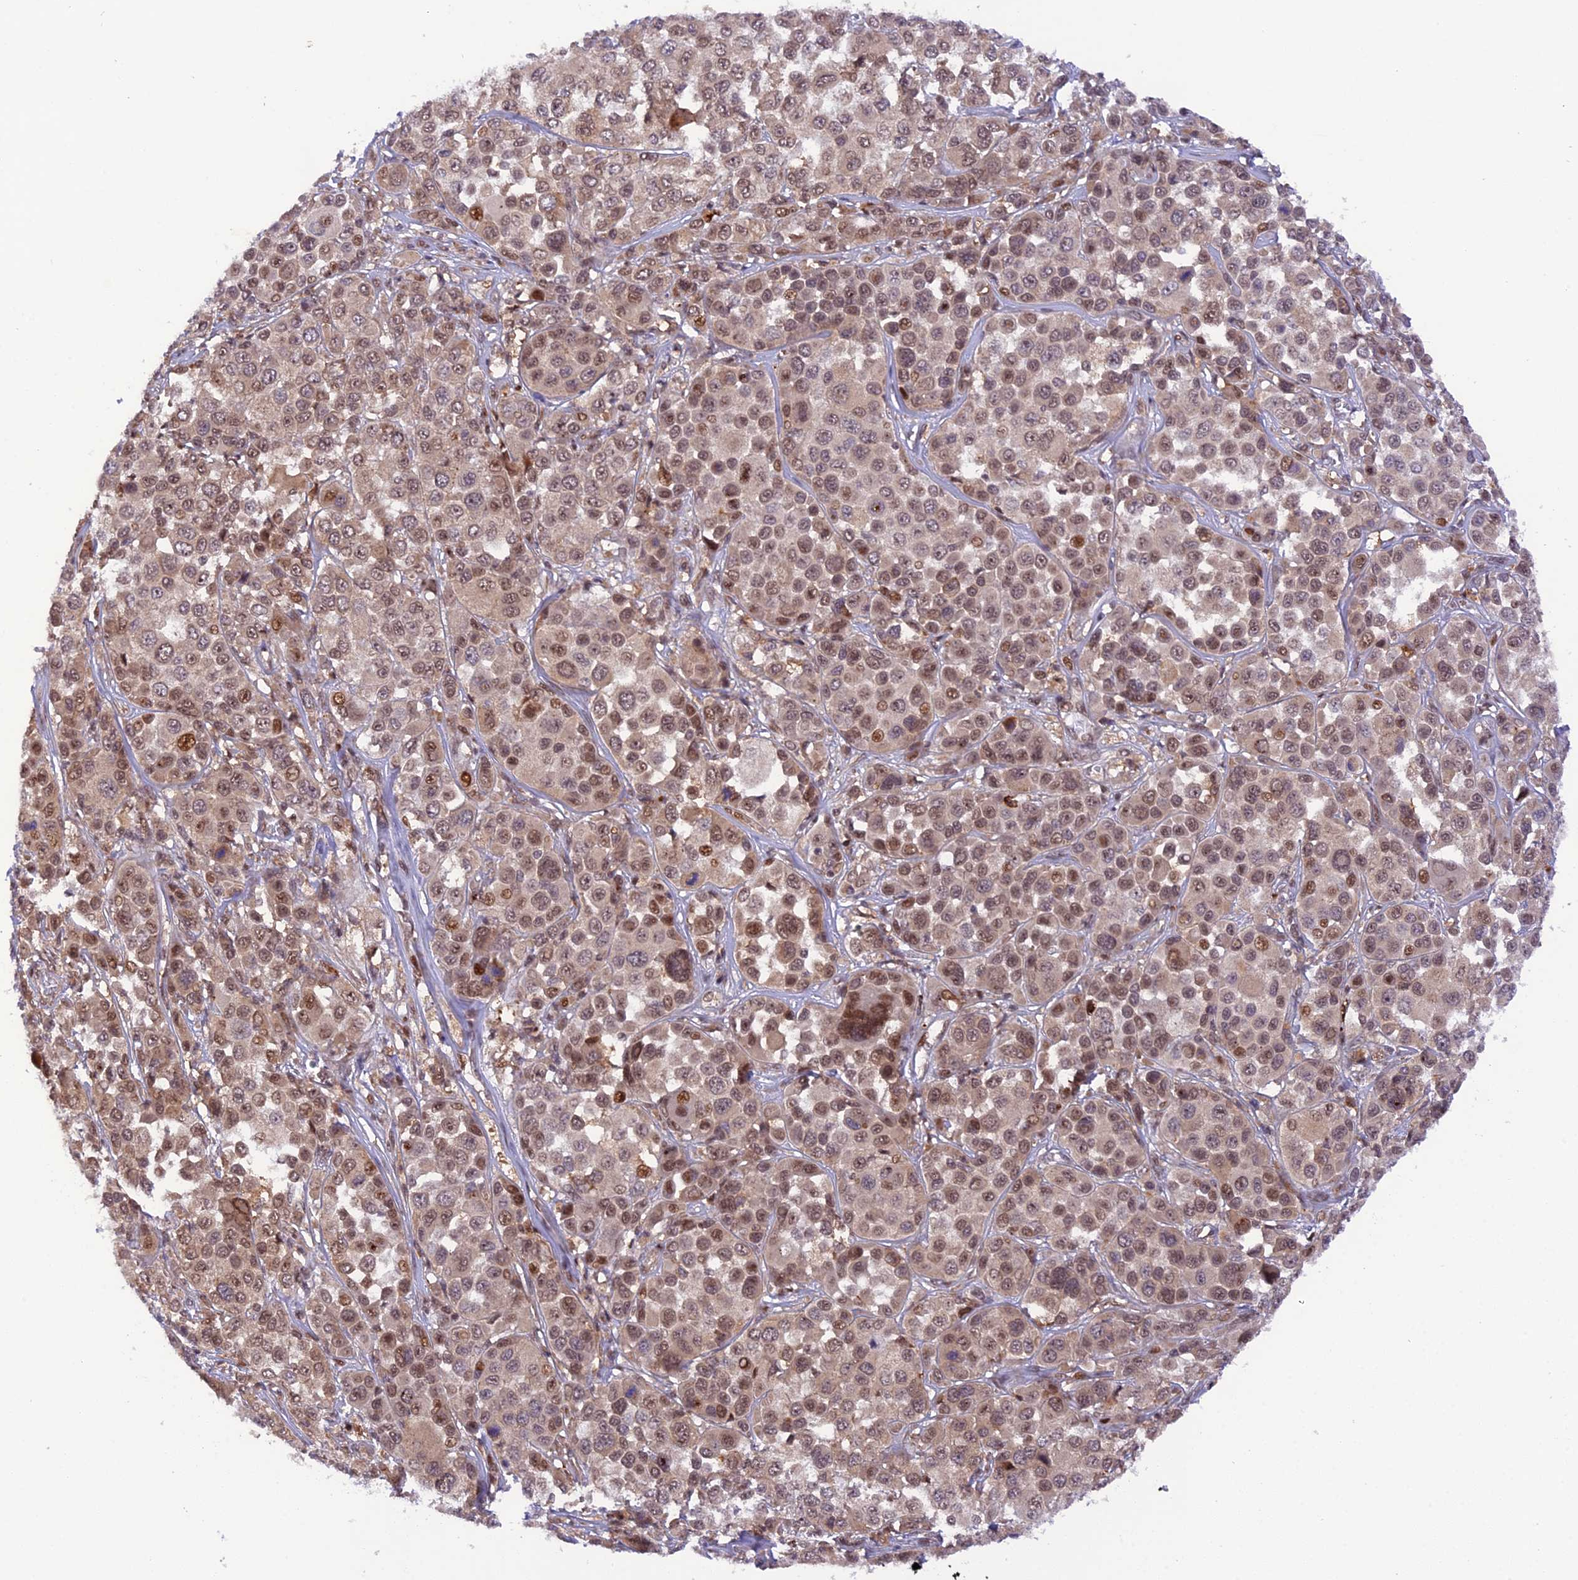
{"staining": {"intensity": "moderate", "quantity": ">75%", "location": "cytoplasmic/membranous,nuclear"}, "tissue": "melanoma", "cell_type": "Tumor cells", "image_type": "cancer", "snomed": [{"axis": "morphology", "description": "Malignant melanoma, NOS"}, {"axis": "topography", "description": "Skin of trunk"}], "caption": "Protein expression analysis of human malignant melanoma reveals moderate cytoplasmic/membranous and nuclear staining in about >75% of tumor cells. The staining was performed using DAB (3,3'-diaminobenzidine), with brown indicating positive protein expression. Nuclei are stained blue with hematoxylin.", "gene": "SAMD4A", "patient": {"sex": "male", "age": 71}}